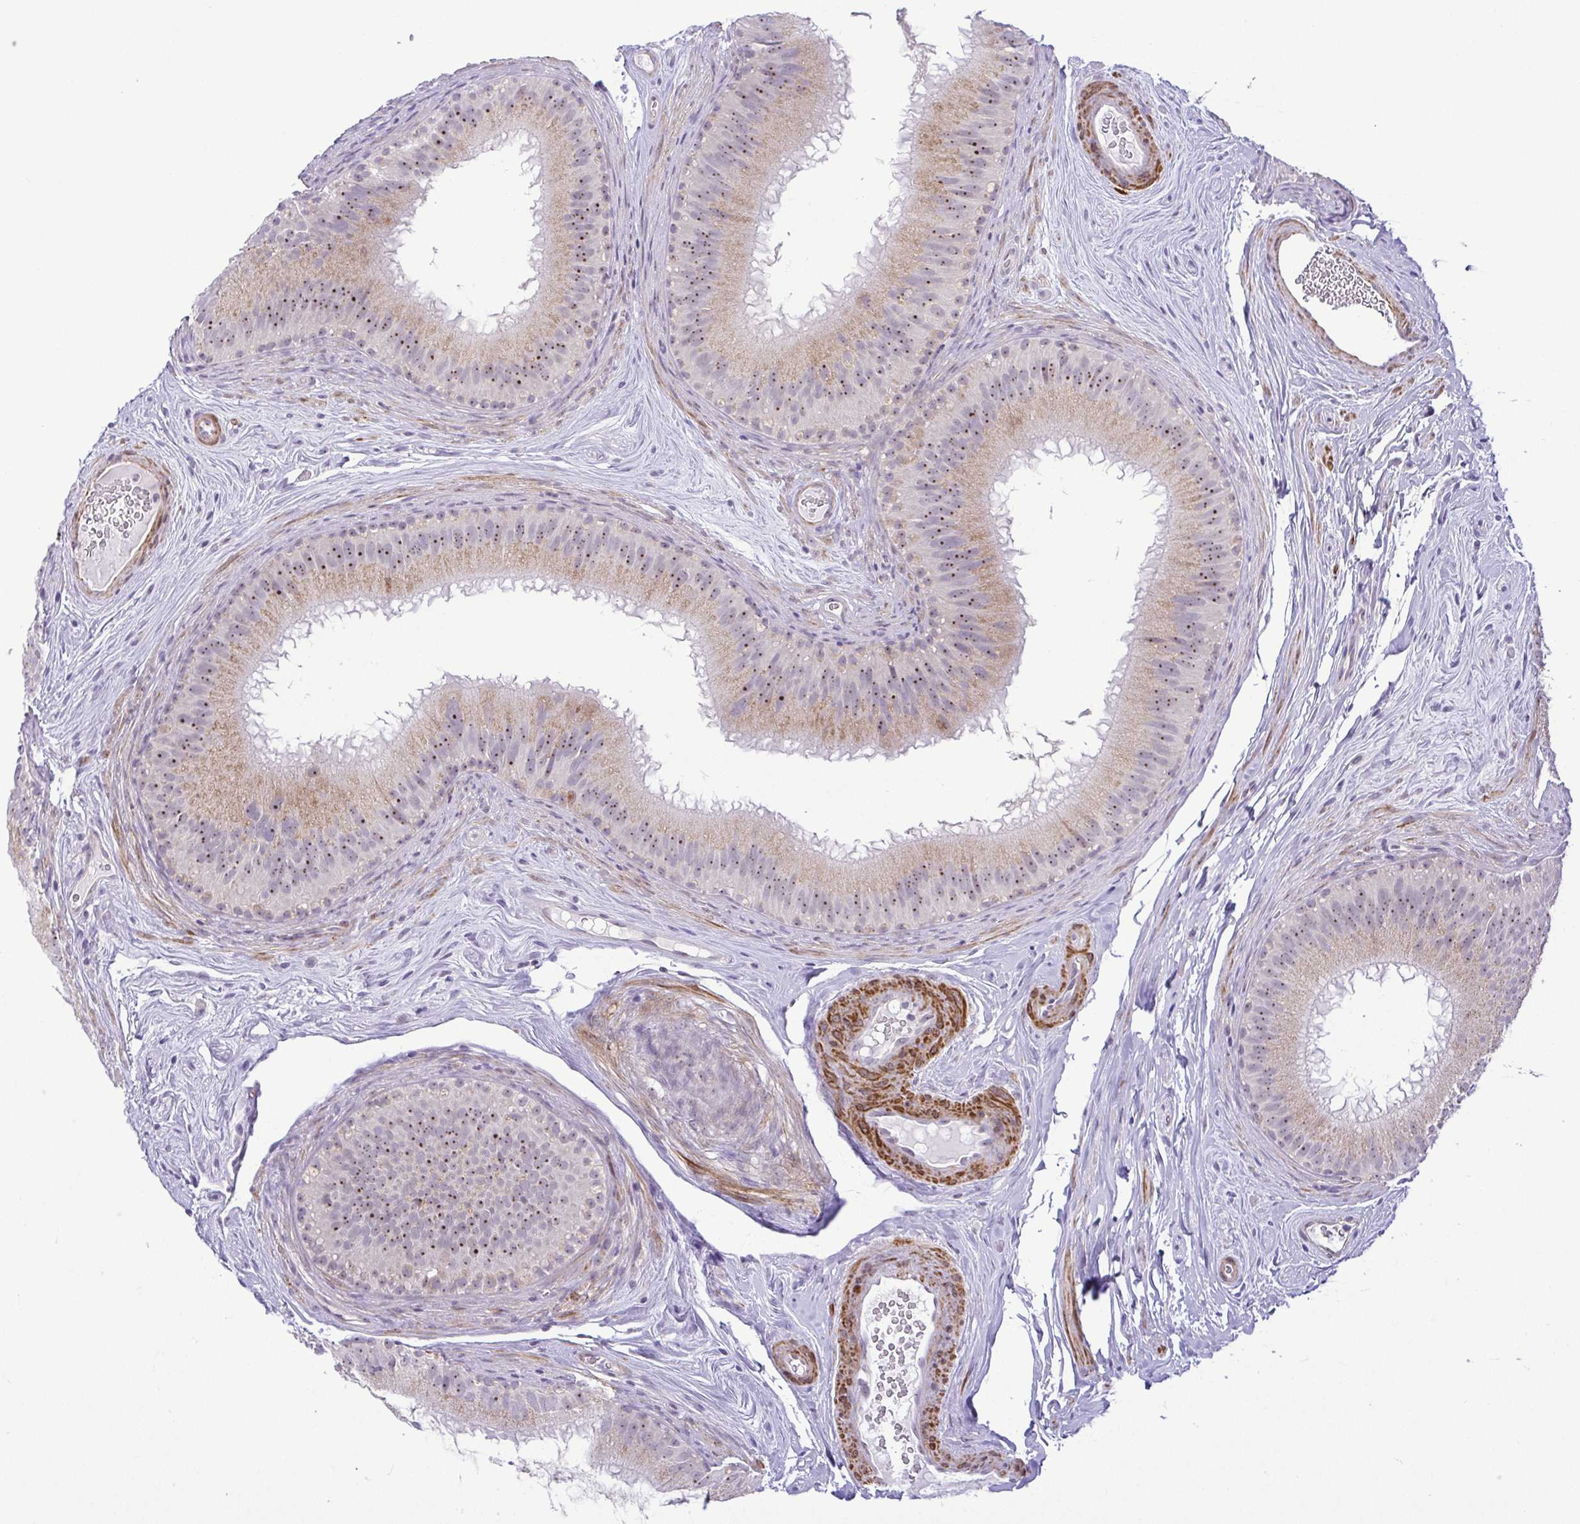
{"staining": {"intensity": "moderate", "quantity": "25%-75%", "location": "cytoplasmic/membranous,nuclear"}, "tissue": "epididymis", "cell_type": "Glandular cells", "image_type": "normal", "snomed": [{"axis": "morphology", "description": "Normal tissue, NOS"}, {"axis": "topography", "description": "Epididymis"}], "caption": "Immunohistochemical staining of unremarkable human epididymis demonstrates 25%-75% levels of moderate cytoplasmic/membranous,nuclear protein staining in approximately 25%-75% of glandular cells.", "gene": "RSL24D1", "patient": {"sex": "male", "age": 44}}